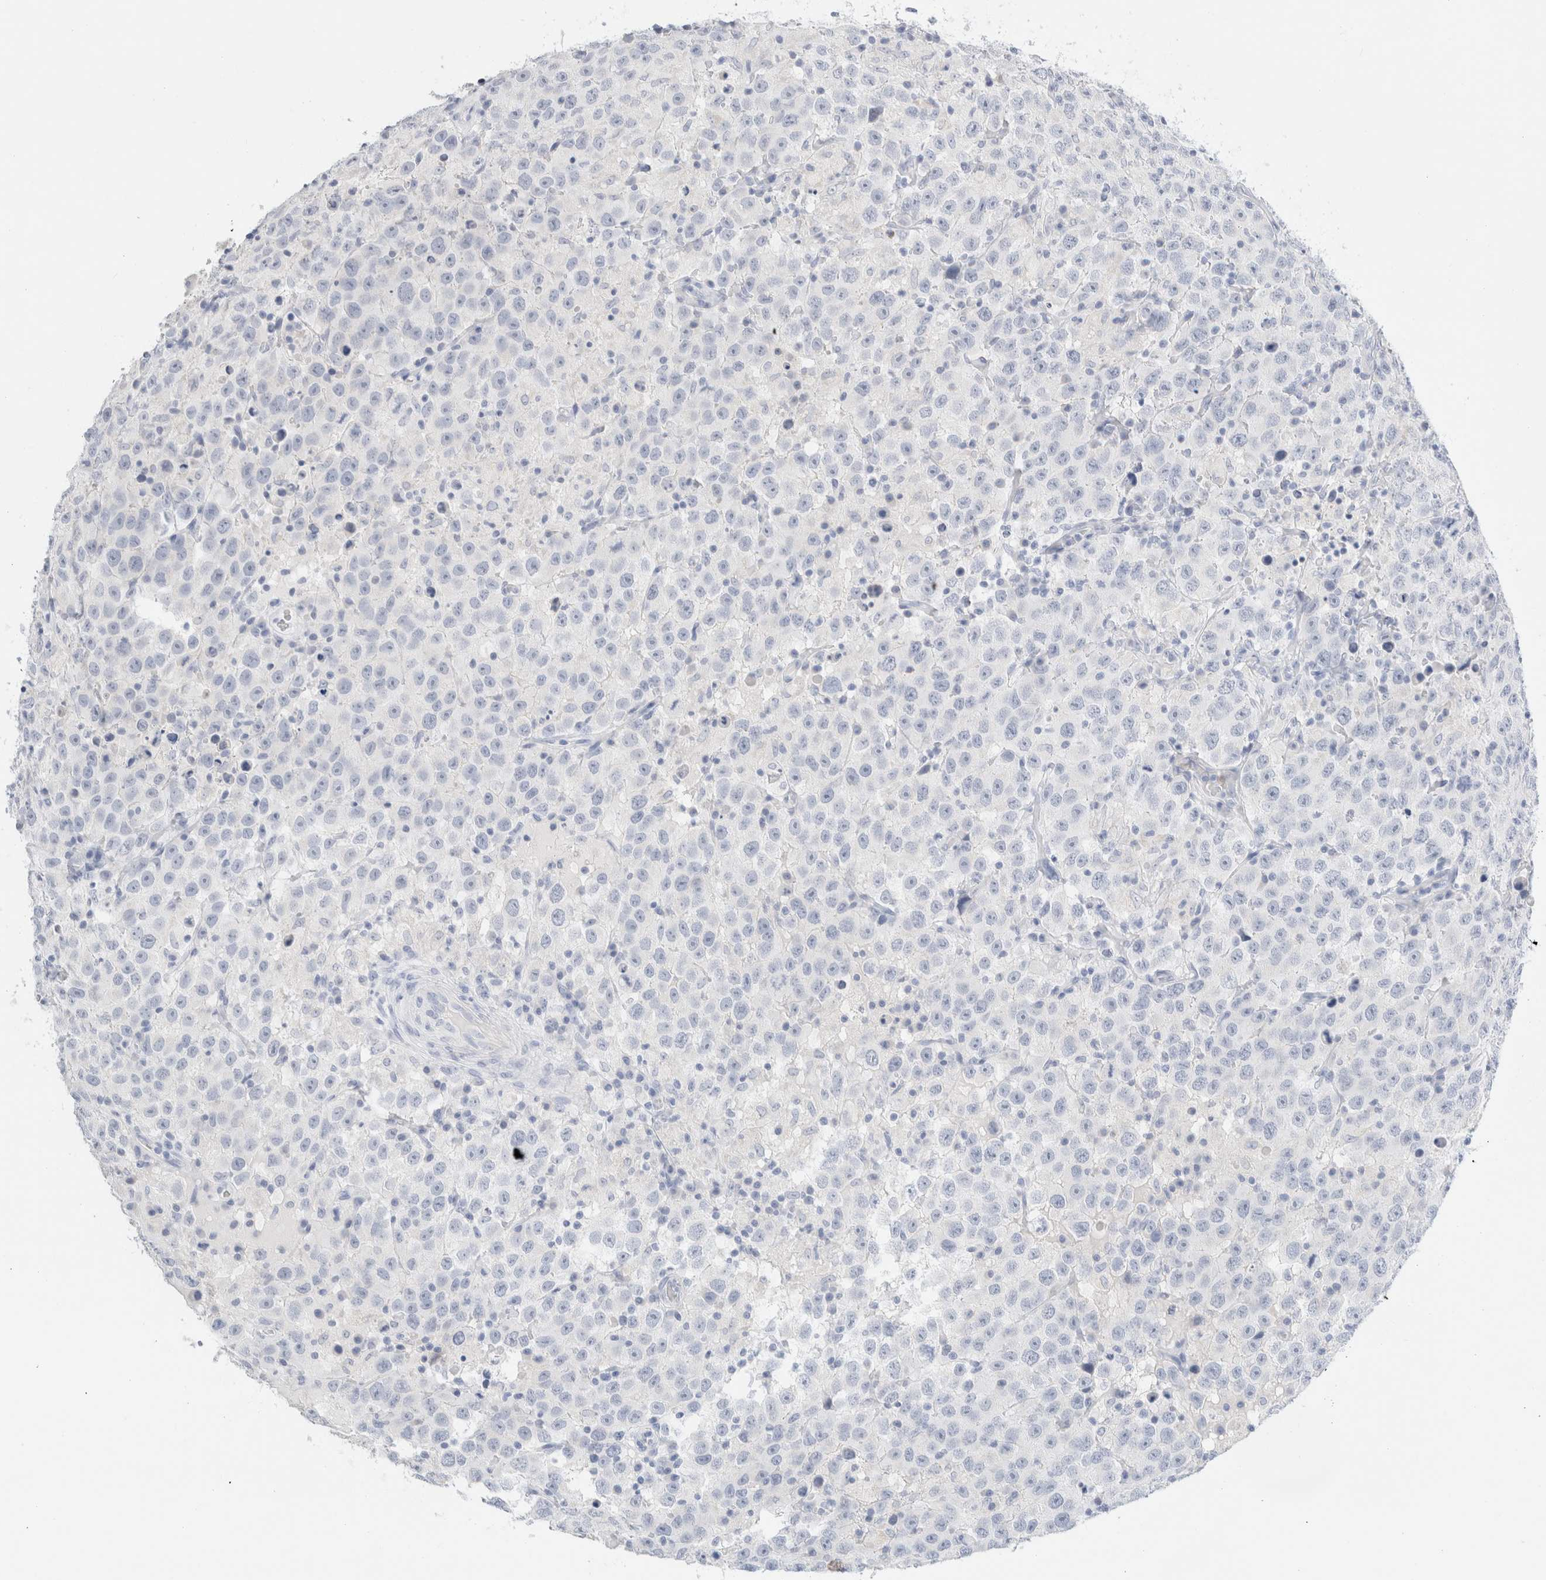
{"staining": {"intensity": "negative", "quantity": "none", "location": "none"}, "tissue": "testis cancer", "cell_type": "Tumor cells", "image_type": "cancer", "snomed": [{"axis": "morphology", "description": "Seminoma, NOS"}, {"axis": "topography", "description": "Testis"}], "caption": "IHC histopathology image of neoplastic tissue: human testis cancer stained with DAB demonstrates no significant protein staining in tumor cells.", "gene": "ARG1", "patient": {"sex": "male", "age": 41}}